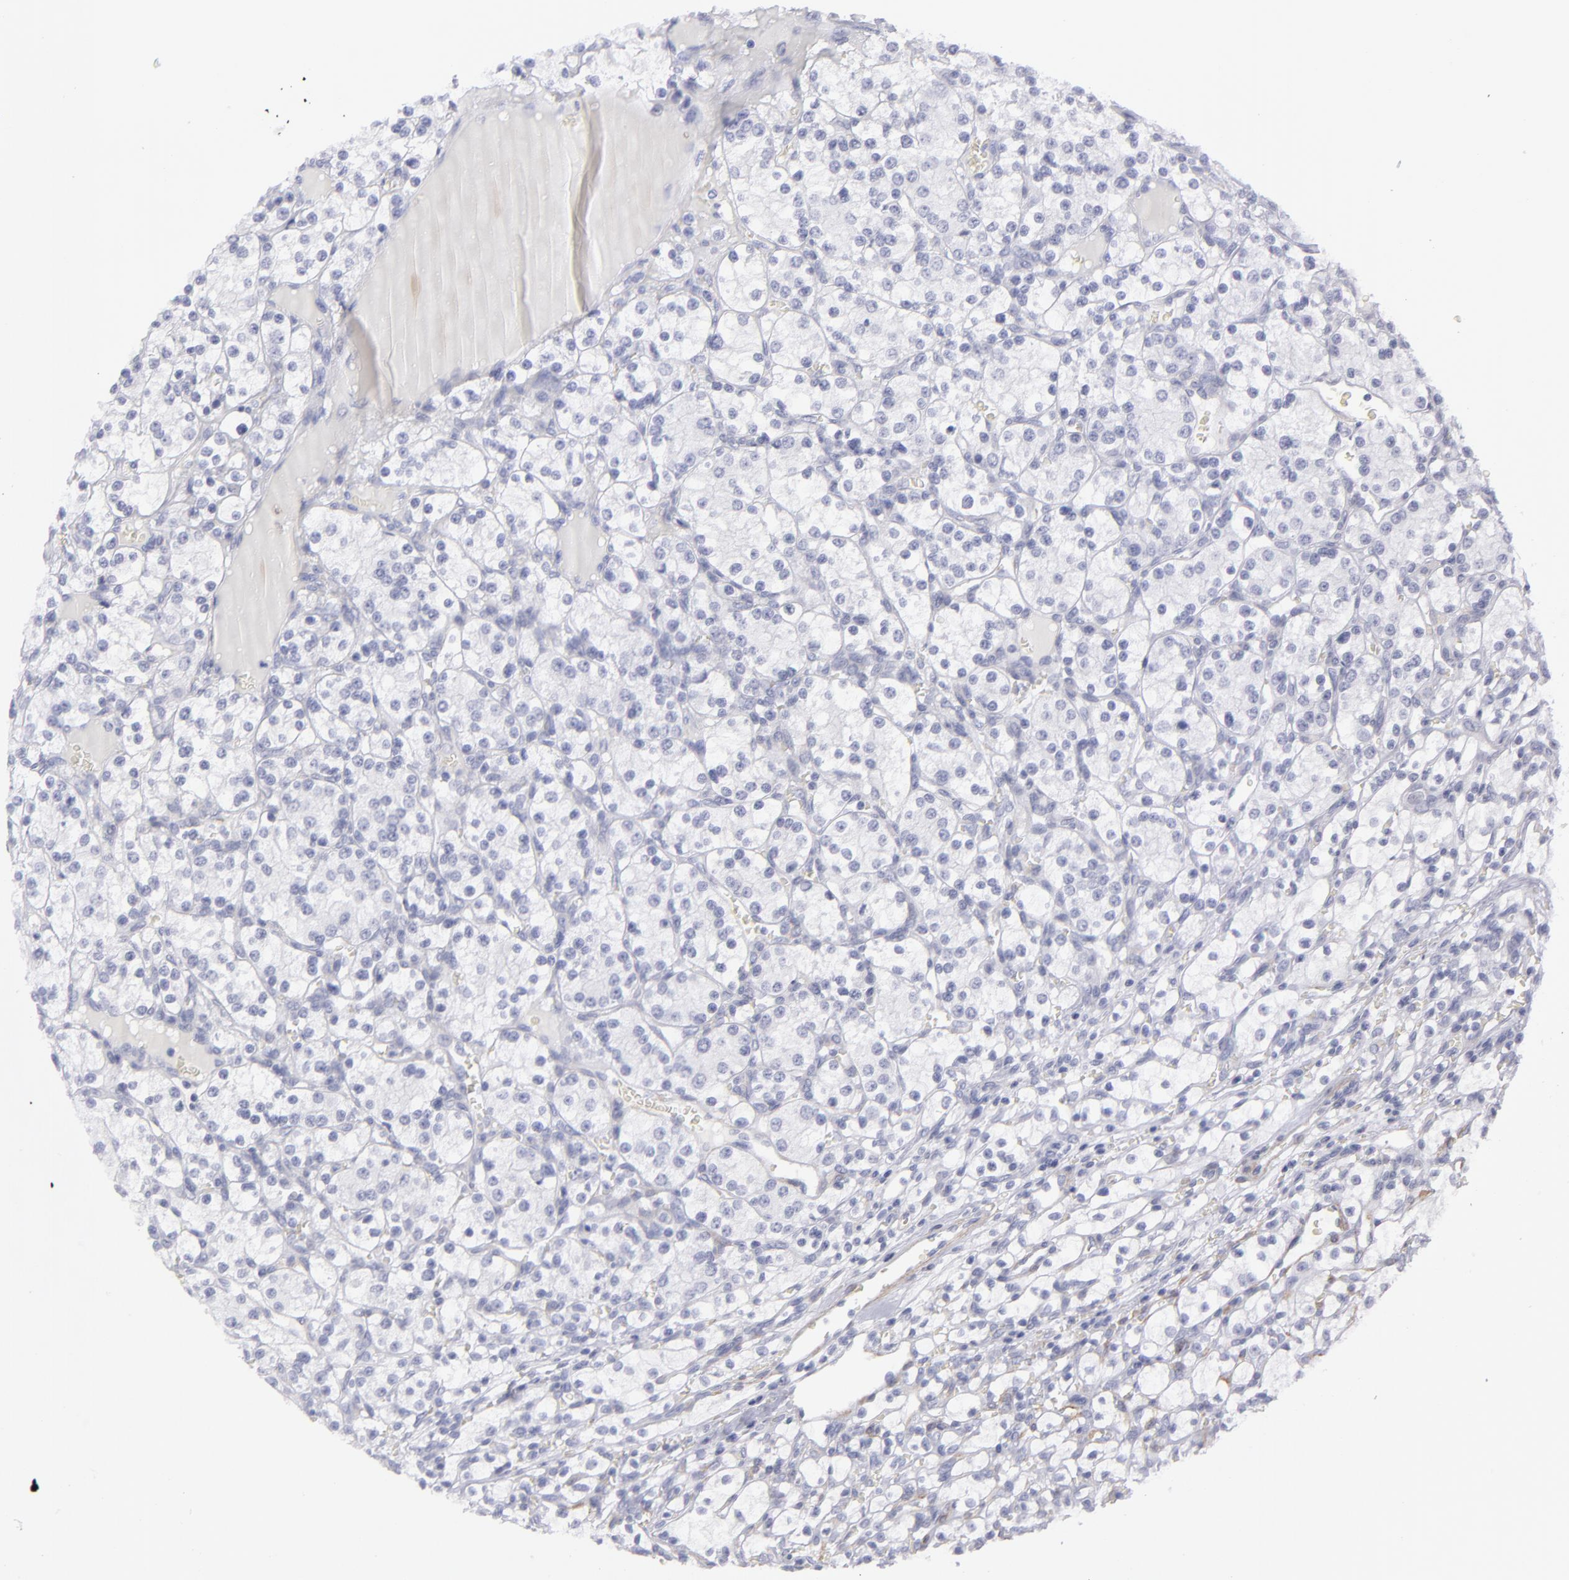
{"staining": {"intensity": "negative", "quantity": "none", "location": "none"}, "tissue": "renal cancer", "cell_type": "Tumor cells", "image_type": "cancer", "snomed": [{"axis": "morphology", "description": "Adenocarcinoma, NOS"}, {"axis": "topography", "description": "Kidney"}], "caption": "Tumor cells are negative for brown protein staining in adenocarcinoma (renal). Brightfield microscopy of immunohistochemistry stained with DAB (3,3'-diaminobenzidine) (brown) and hematoxylin (blue), captured at high magnification.", "gene": "MYH11", "patient": {"sex": "female", "age": 62}}